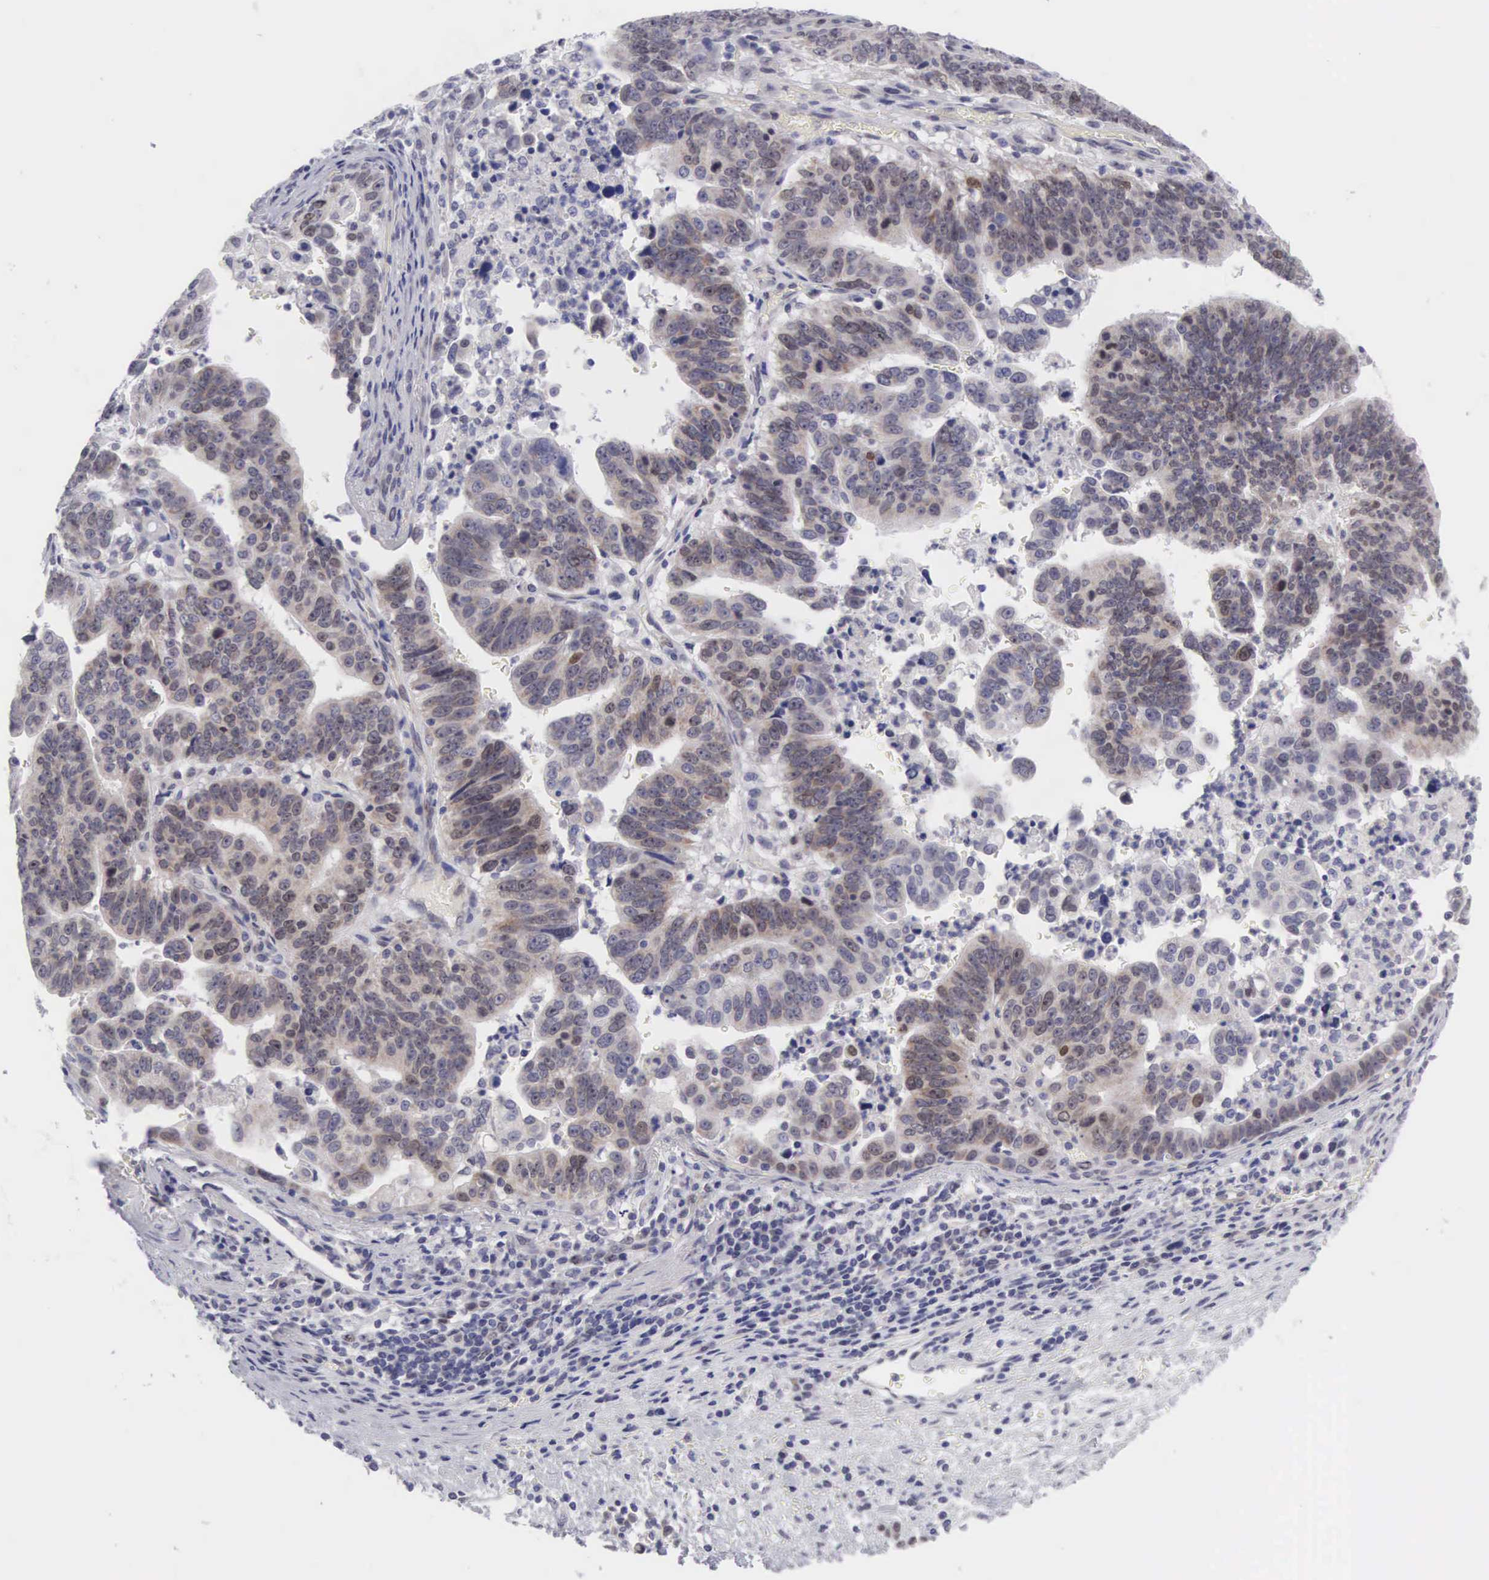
{"staining": {"intensity": "moderate", "quantity": "25%-75%", "location": "cytoplasmic/membranous"}, "tissue": "stomach cancer", "cell_type": "Tumor cells", "image_type": "cancer", "snomed": [{"axis": "morphology", "description": "Adenocarcinoma, NOS"}, {"axis": "topography", "description": "Stomach, upper"}], "caption": "This is an image of immunohistochemistry (IHC) staining of stomach cancer (adenocarcinoma), which shows moderate expression in the cytoplasmic/membranous of tumor cells.", "gene": "SOX11", "patient": {"sex": "female", "age": 50}}